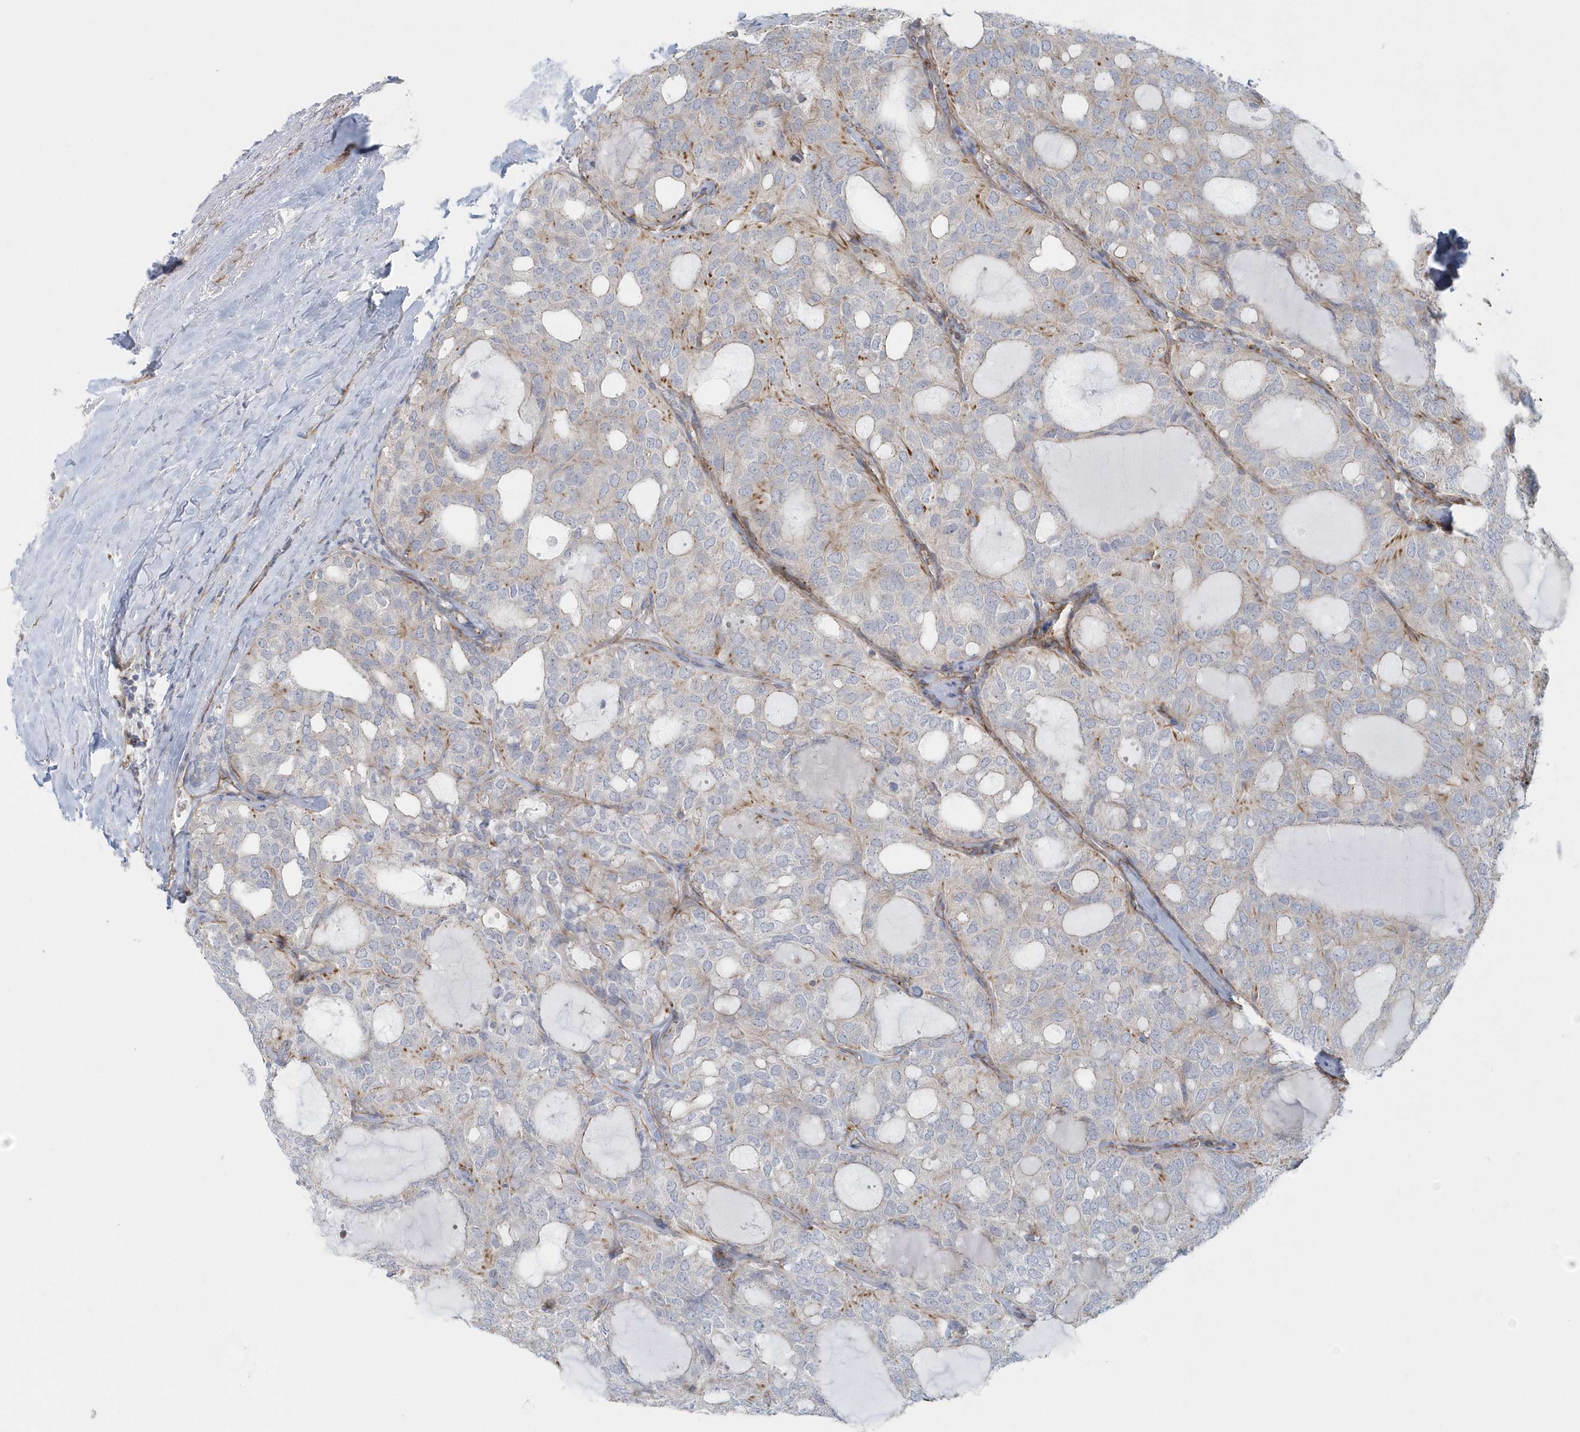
{"staining": {"intensity": "weak", "quantity": "<25%", "location": "cytoplasmic/membranous"}, "tissue": "thyroid cancer", "cell_type": "Tumor cells", "image_type": "cancer", "snomed": [{"axis": "morphology", "description": "Follicular adenoma carcinoma, NOS"}, {"axis": "topography", "description": "Thyroid gland"}], "caption": "Immunohistochemical staining of follicular adenoma carcinoma (thyroid) reveals no significant expression in tumor cells.", "gene": "GPR152", "patient": {"sex": "male", "age": 75}}